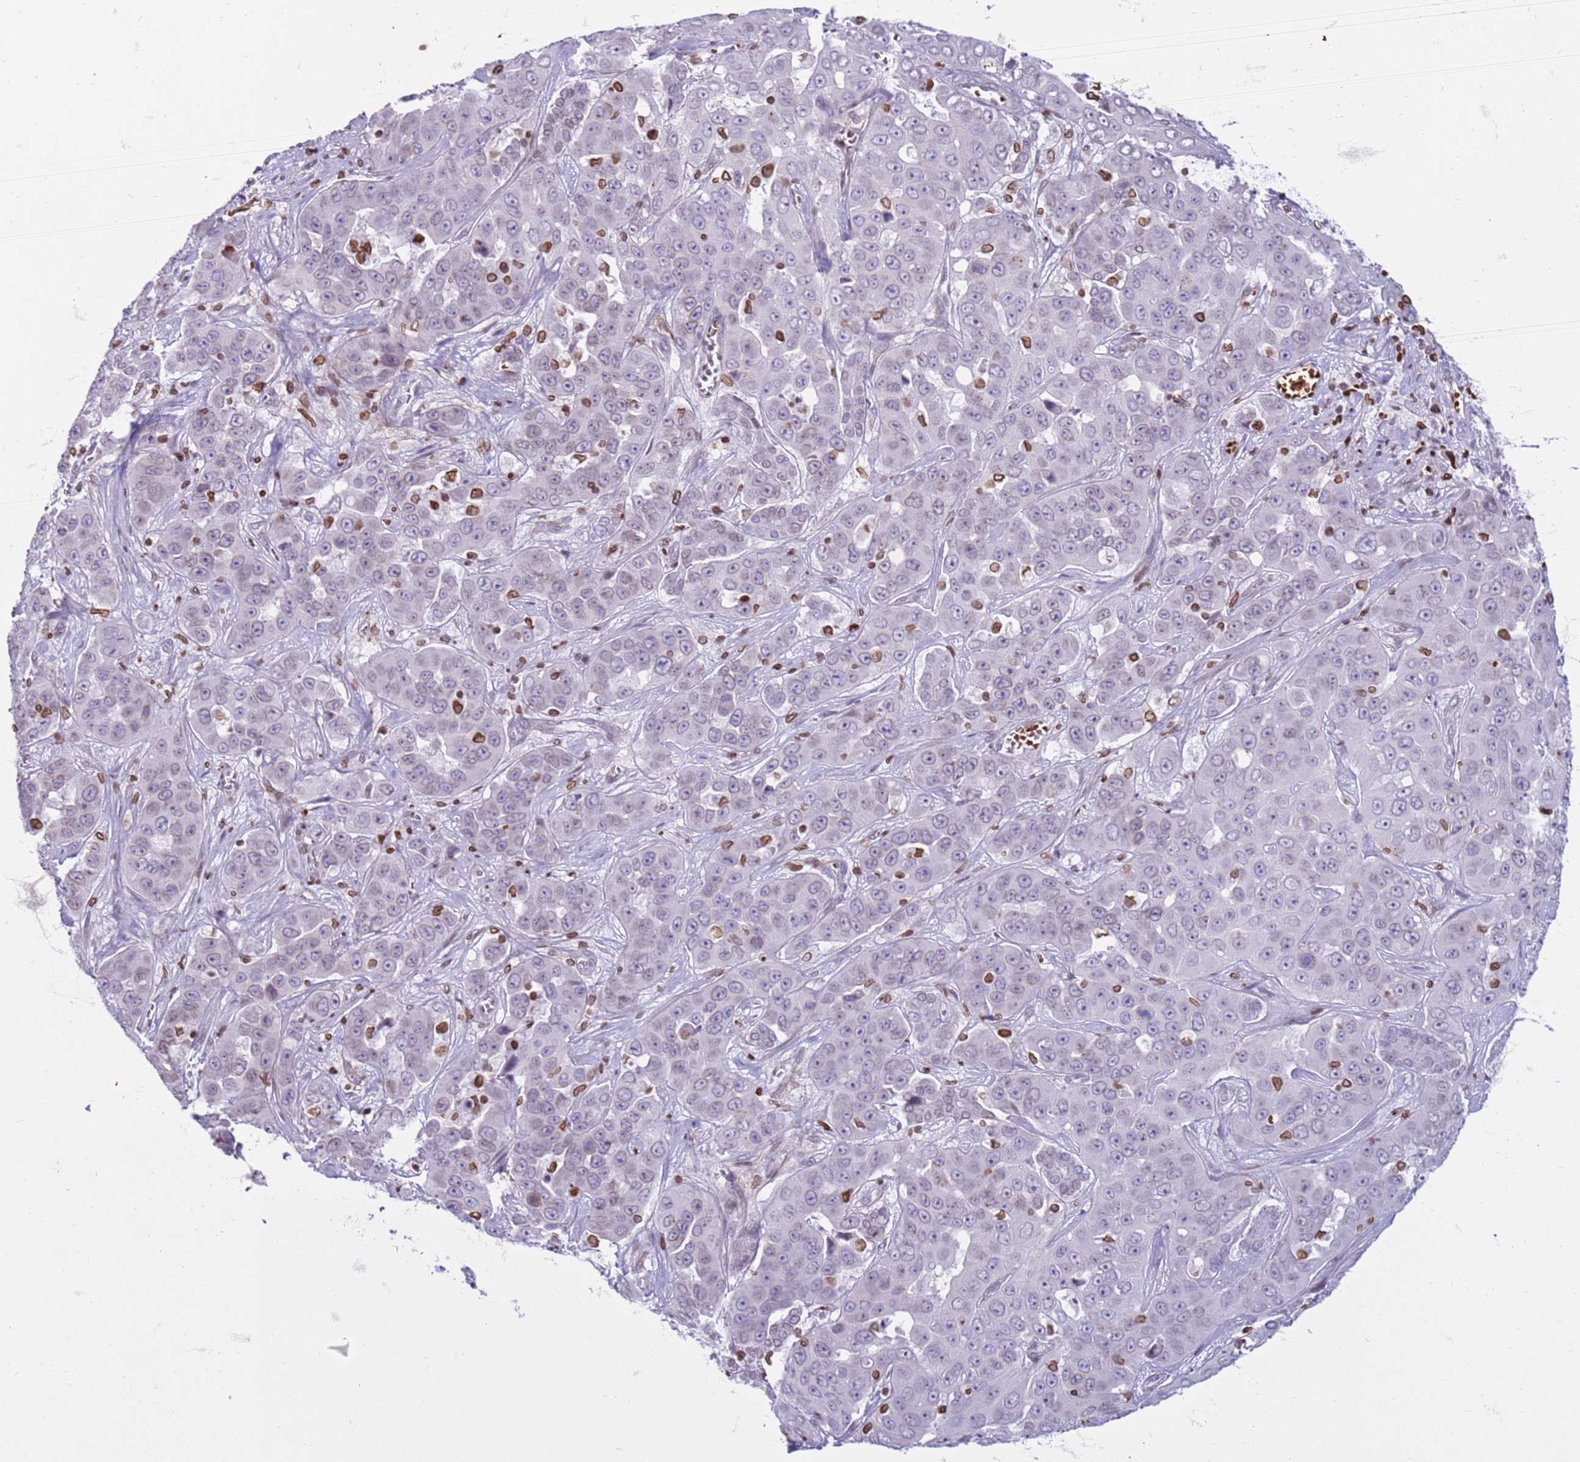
{"staining": {"intensity": "negative", "quantity": "none", "location": "none"}, "tissue": "liver cancer", "cell_type": "Tumor cells", "image_type": "cancer", "snomed": [{"axis": "morphology", "description": "Cholangiocarcinoma"}, {"axis": "topography", "description": "Liver"}], "caption": "DAB (3,3'-diaminobenzidine) immunohistochemical staining of human liver cancer (cholangiocarcinoma) exhibits no significant positivity in tumor cells. (Immunohistochemistry, brightfield microscopy, high magnification).", "gene": "METTL25B", "patient": {"sex": "female", "age": 52}}